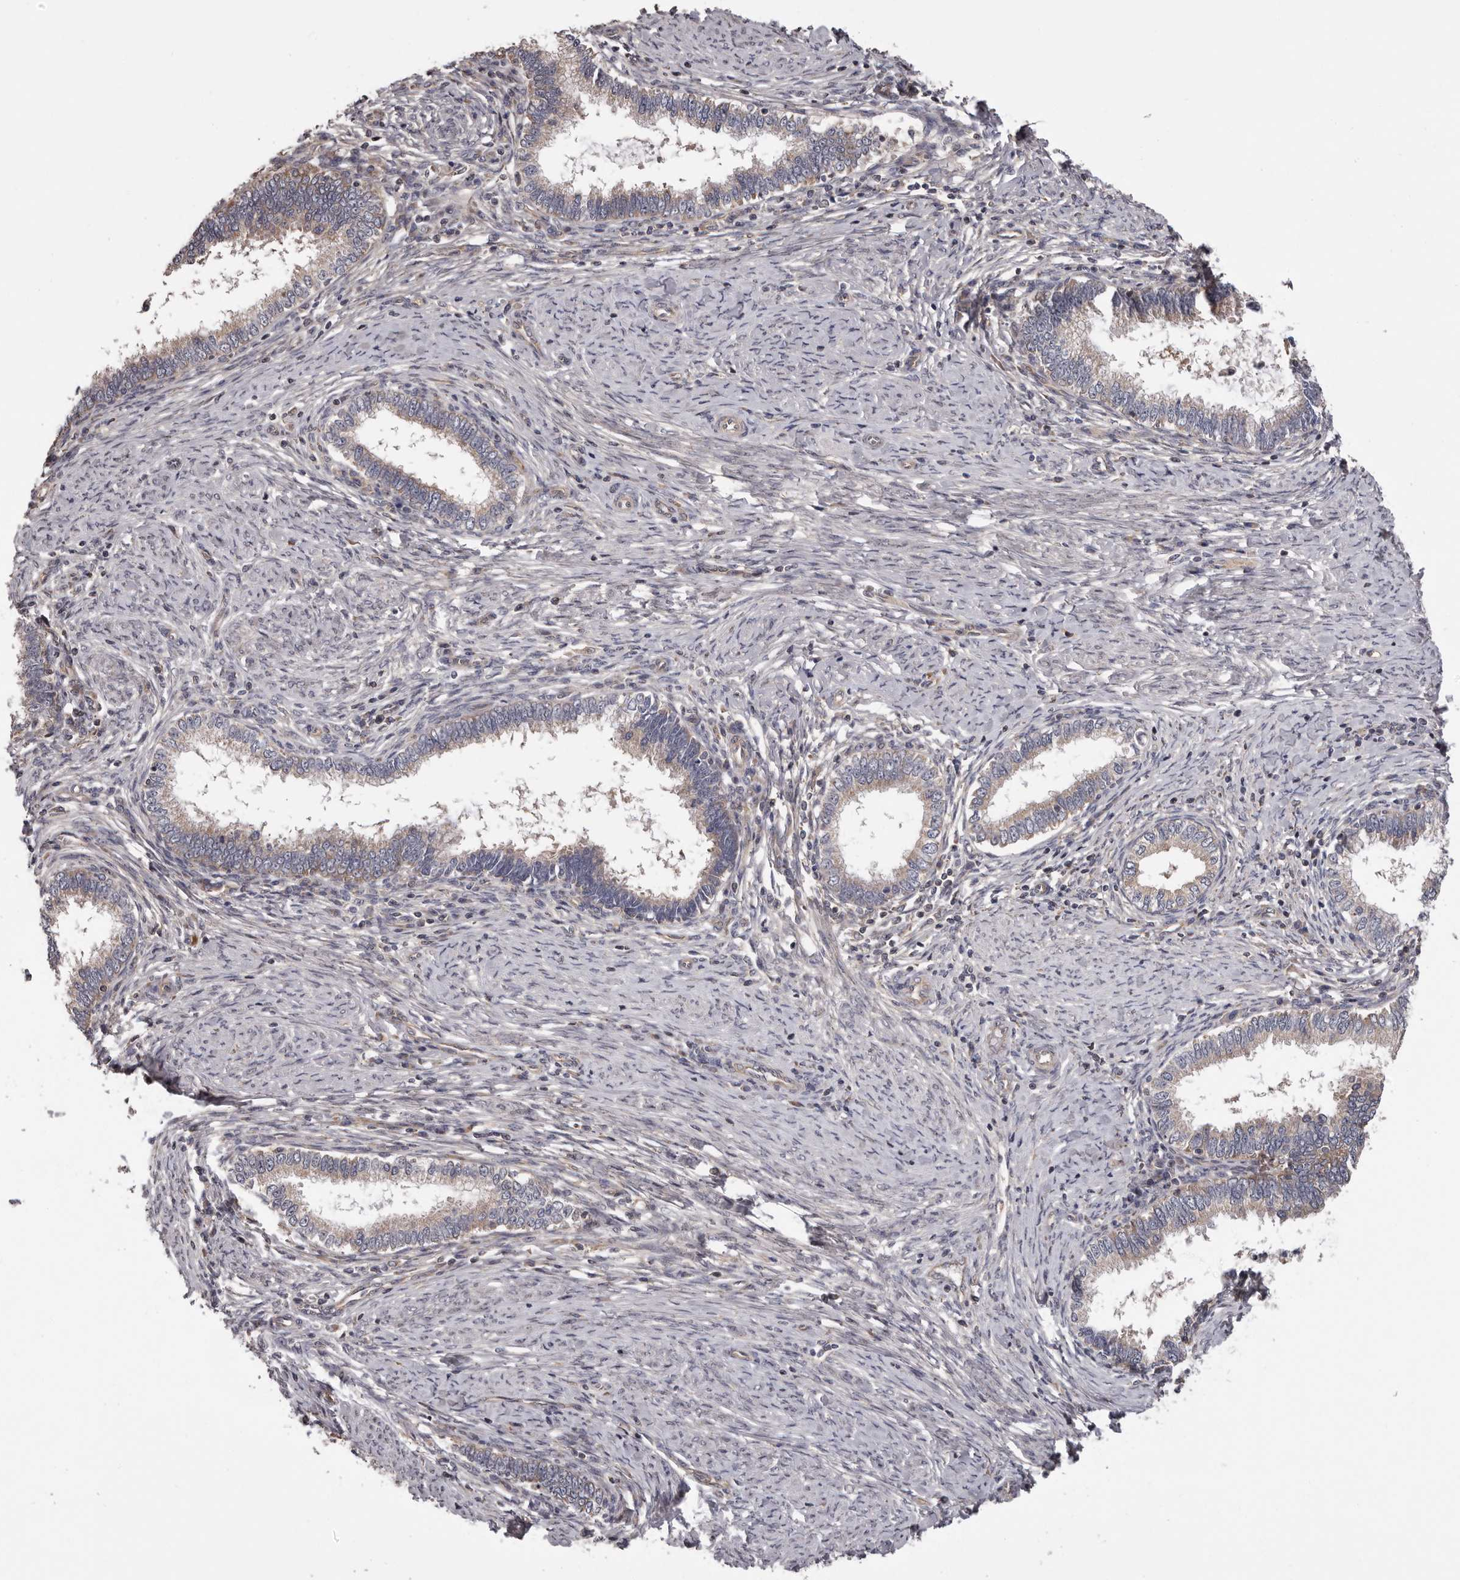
{"staining": {"intensity": "weak", "quantity": "25%-75%", "location": "cytoplasmic/membranous"}, "tissue": "cervical cancer", "cell_type": "Tumor cells", "image_type": "cancer", "snomed": [{"axis": "morphology", "description": "Adenocarcinoma, NOS"}, {"axis": "topography", "description": "Cervix"}], "caption": "Protein analysis of cervical adenocarcinoma tissue exhibits weak cytoplasmic/membranous expression in about 25%-75% of tumor cells.", "gene": "VPS37A", "patient": {"sex": "female", "age": 36}}